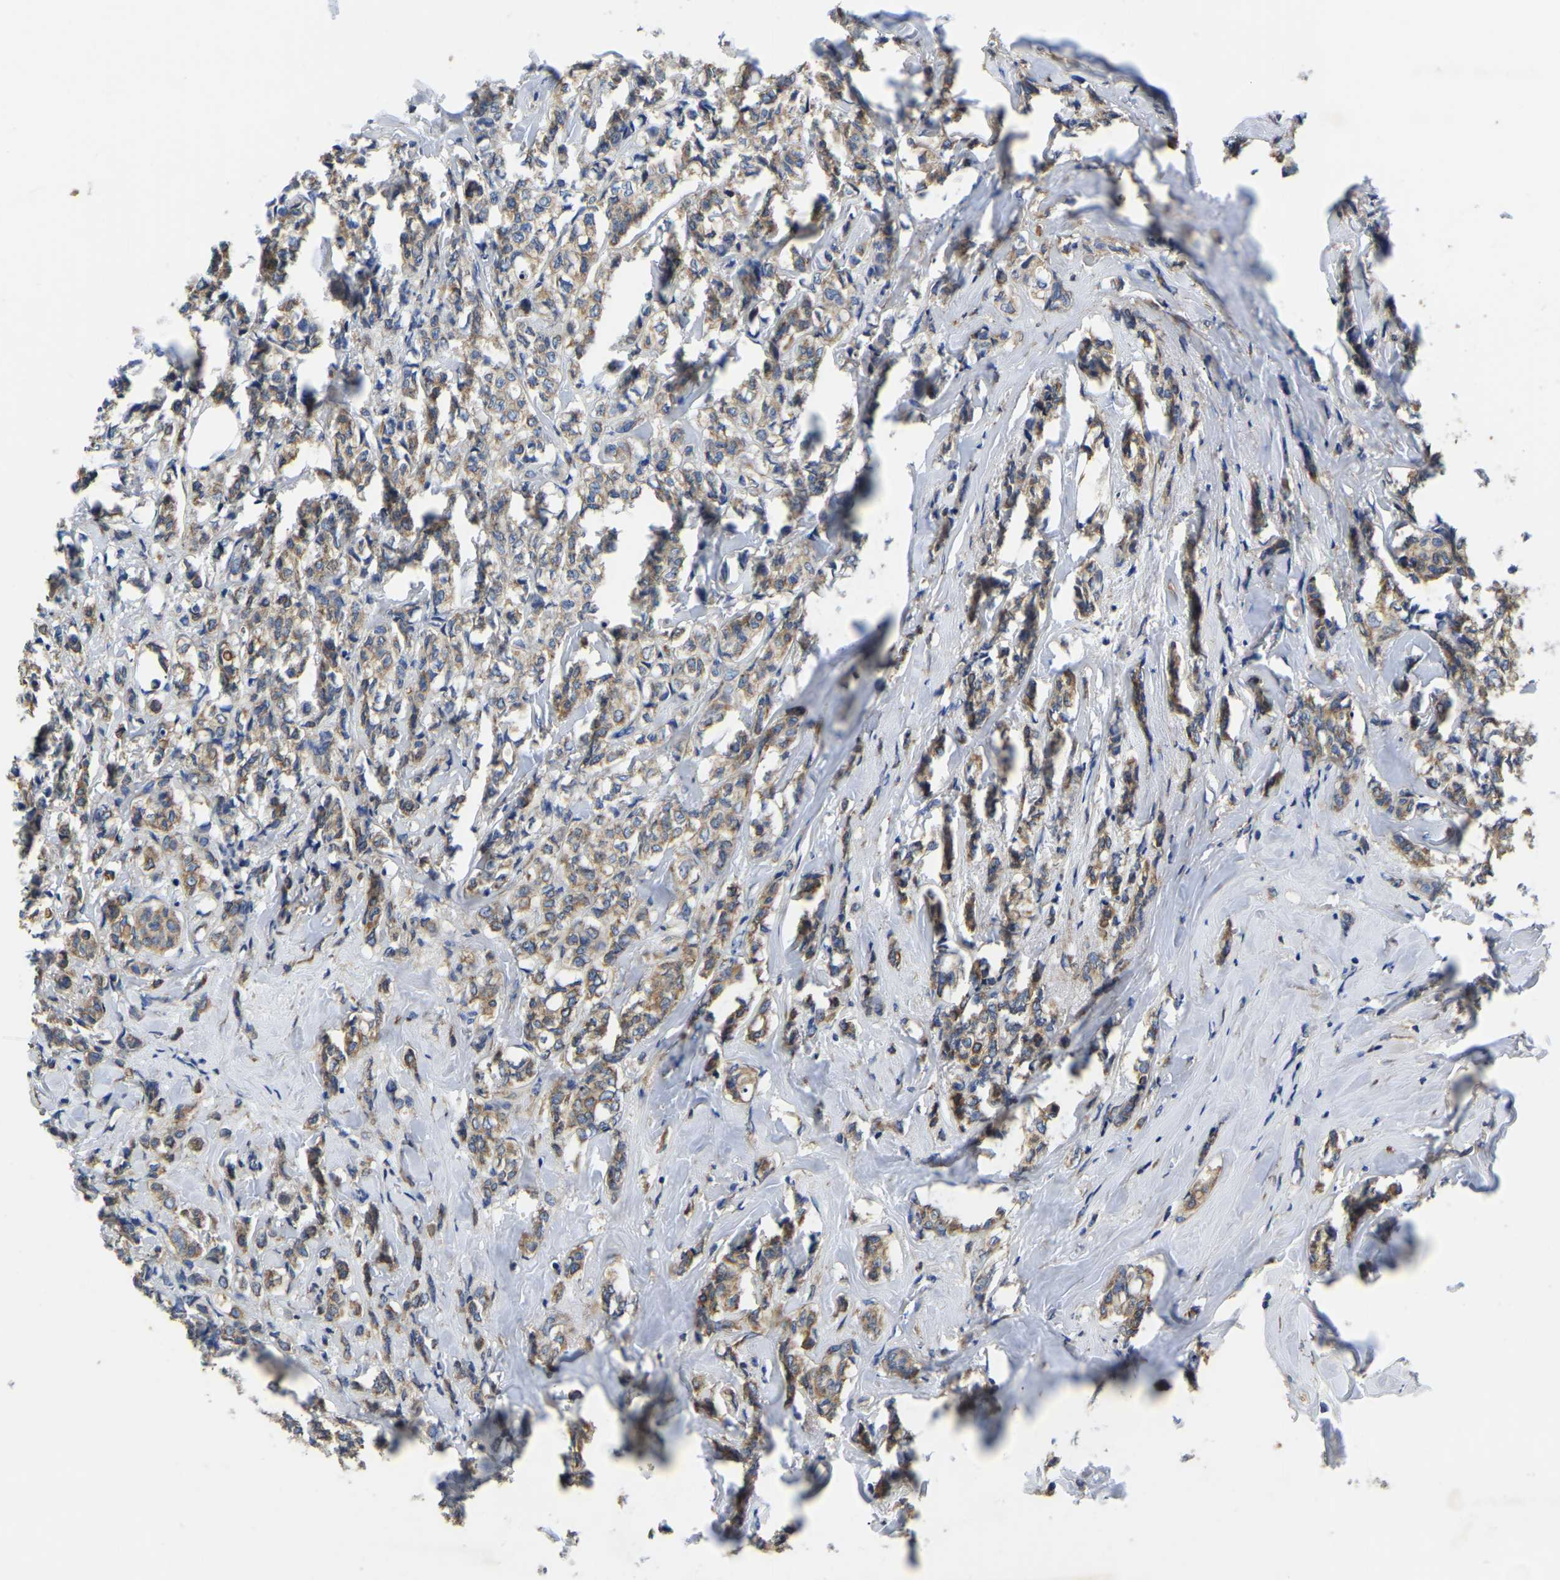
{"staining": {"intensity": "moderate", "quantity": ">75%", "location": "cytoplasmic/membranous"}, "tissue": "breast cancer", "cell_type": "Tumor cells", "image_type": "cancer", "snomed": [{"axis": "morphology", "description": "Lobular carcinoma"}, {"axis": "topography", "description": "Breast"}], "caption": "Human breast lobular carcinoma stained with a protein marker reveals moderate staining in tumor cells.", "gene": "STAT2", "patient": {"sex": "female", "age": 60}}